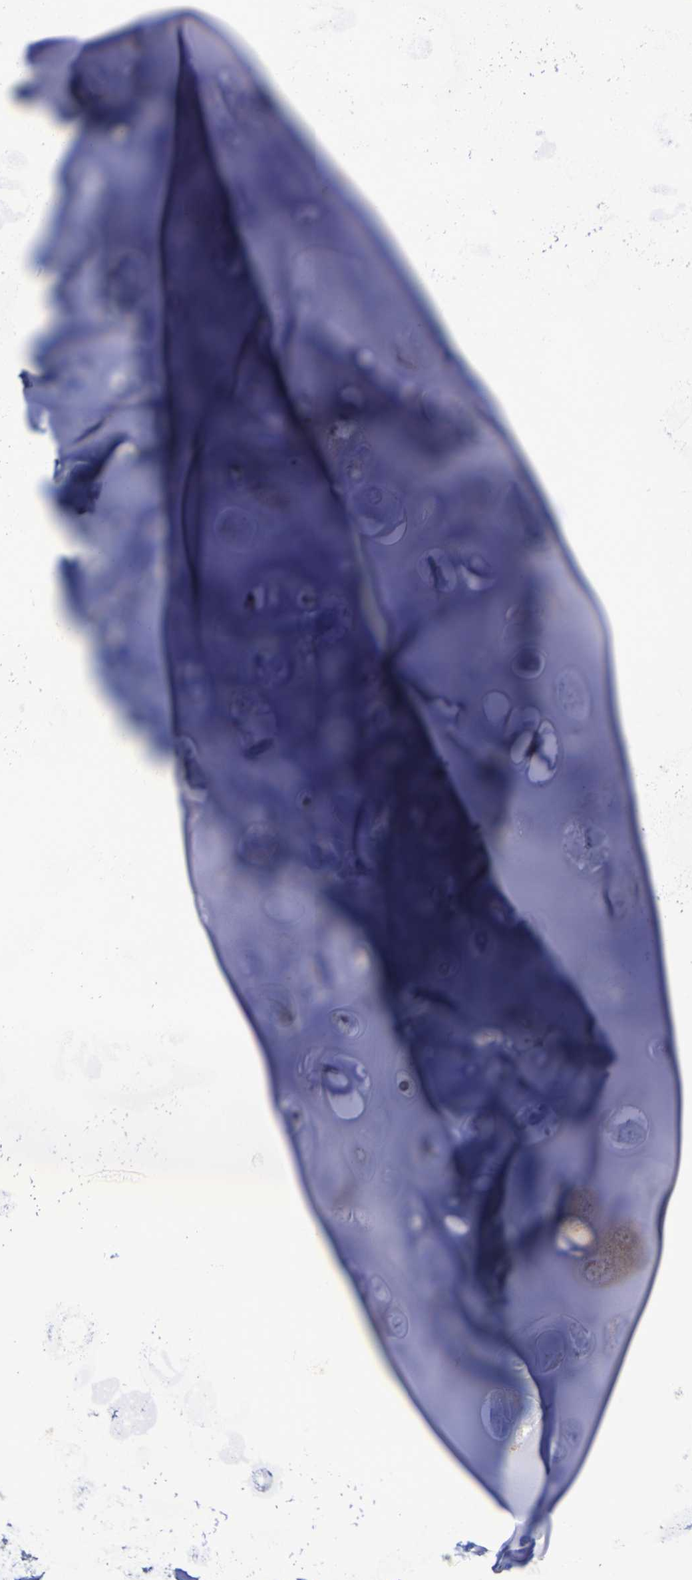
{"staining": {"intensity": "negative", "quantity": "none", "location": "none"}, "tissue": "adipose tissue", "cell_type": "Adipocytes", "image_type": "normal", "snomed": [{"axis": "morphology", "description": "Normal tissue, NOS"}, {"axis": "topography", "description": "Cartilage tissue"}, {"axis": "topography", "description": "Bronchus"}], "caption": "IHC histopathology image of benign adipose tissue: adipose tissue stained with DAB (3,3'-diaminobenzidine) exhibits no significant protein expression in adipocytes.", "gene": "GJB1", "patient": {"sex": "female", "age": 73}}